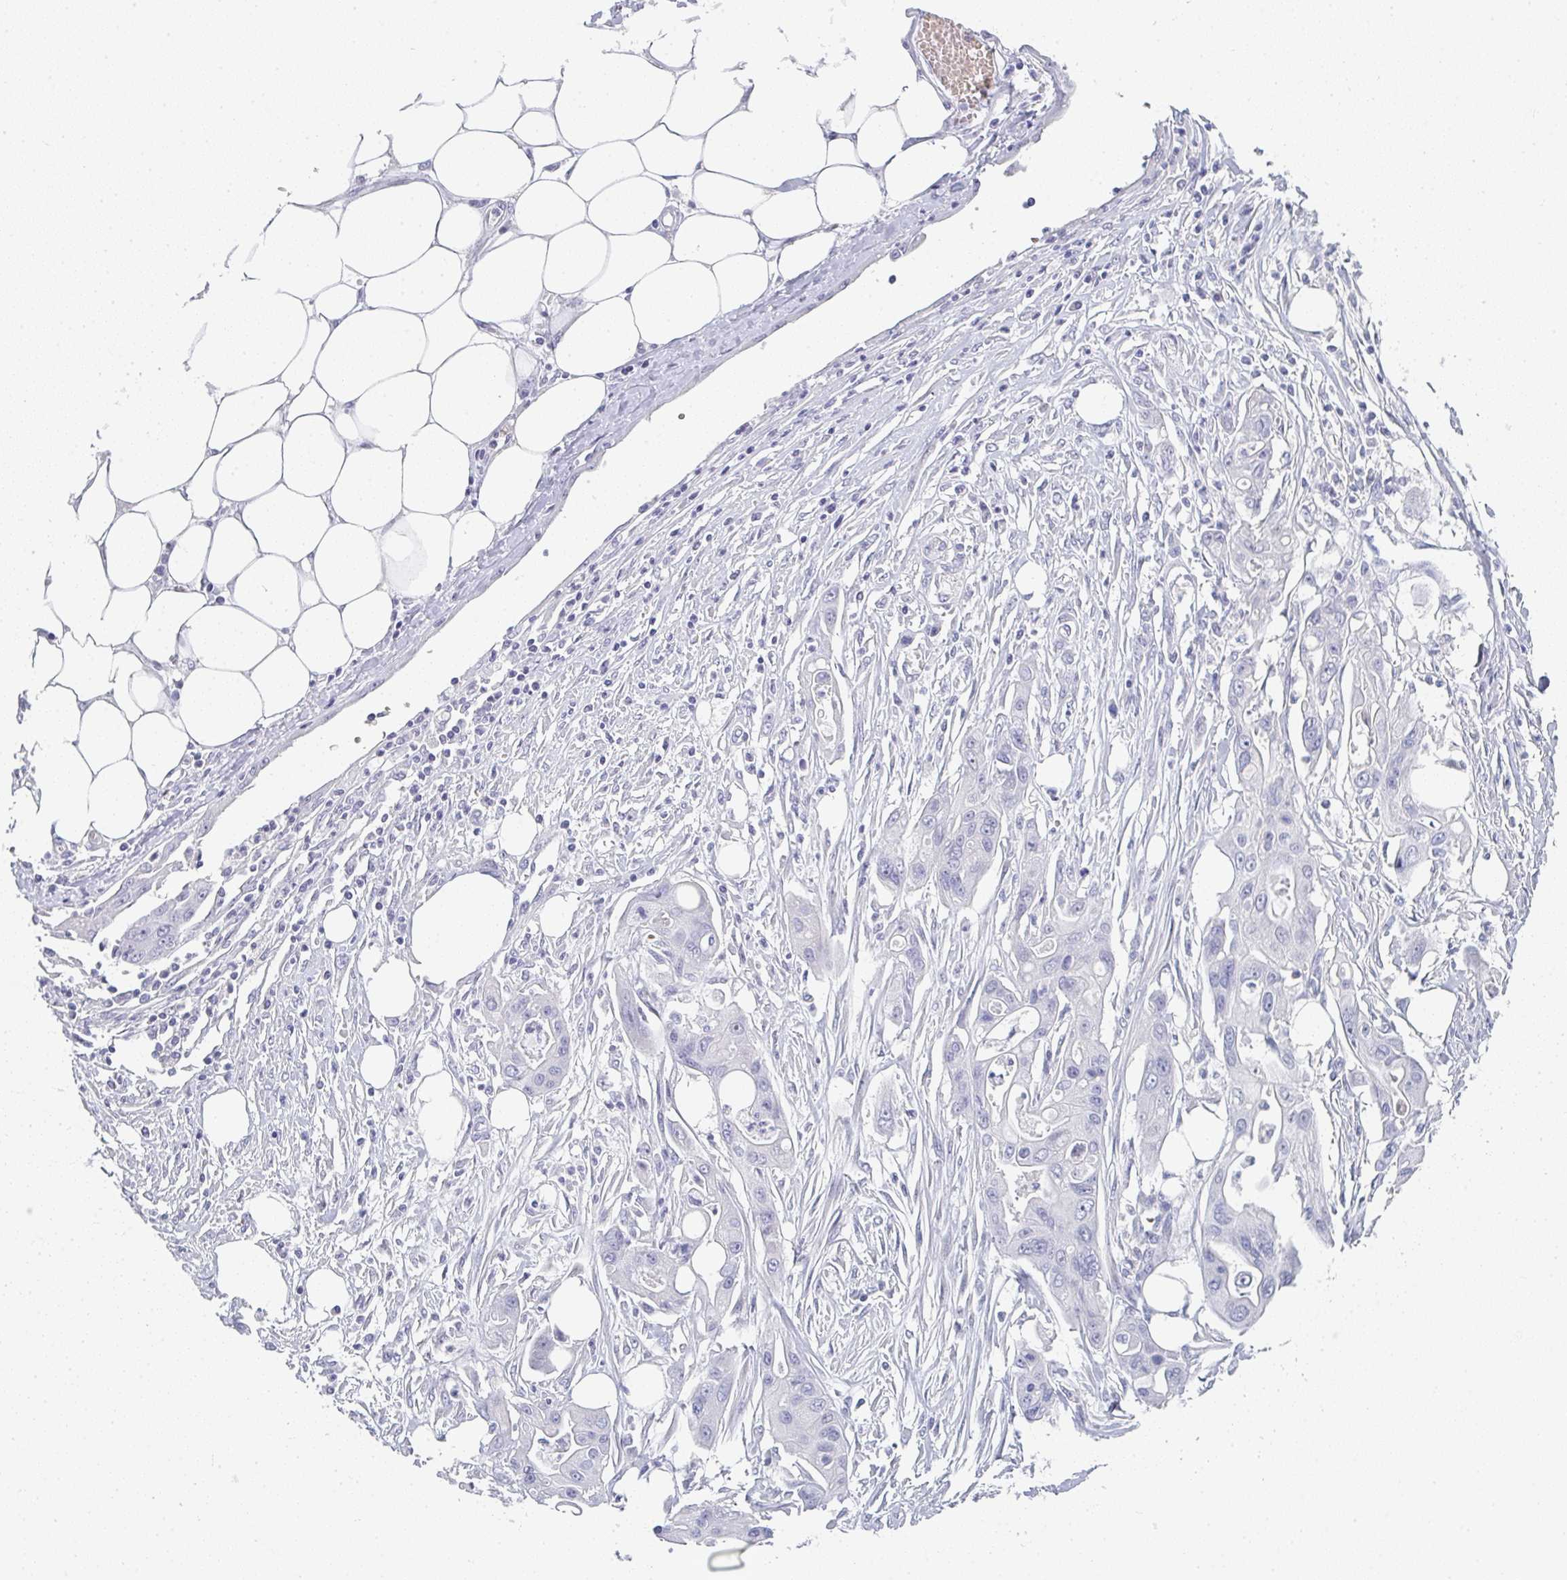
{"staining": {"intensity": "negative", "quantity": "none", "location": "none"}, "tissue": "ovarian cancer", "cell_type": "Tumor cells", "image_type": "cancer", "snomed": [{"axis": "morphology", "description": "Cystadenocarcinoma, mucinous, NOS"}, {"axis": "topography", "description": "Ovary"}], "caption": "Ovarian cancer was stained to show a protein in brown. There is no significant expression in tumor cells. The staining is performed using DAB brown chromogen with nuclei counter-stained in using hematoxylin.", "gene": "NEU2", "patient": {"sex": "female", "age": 70}}